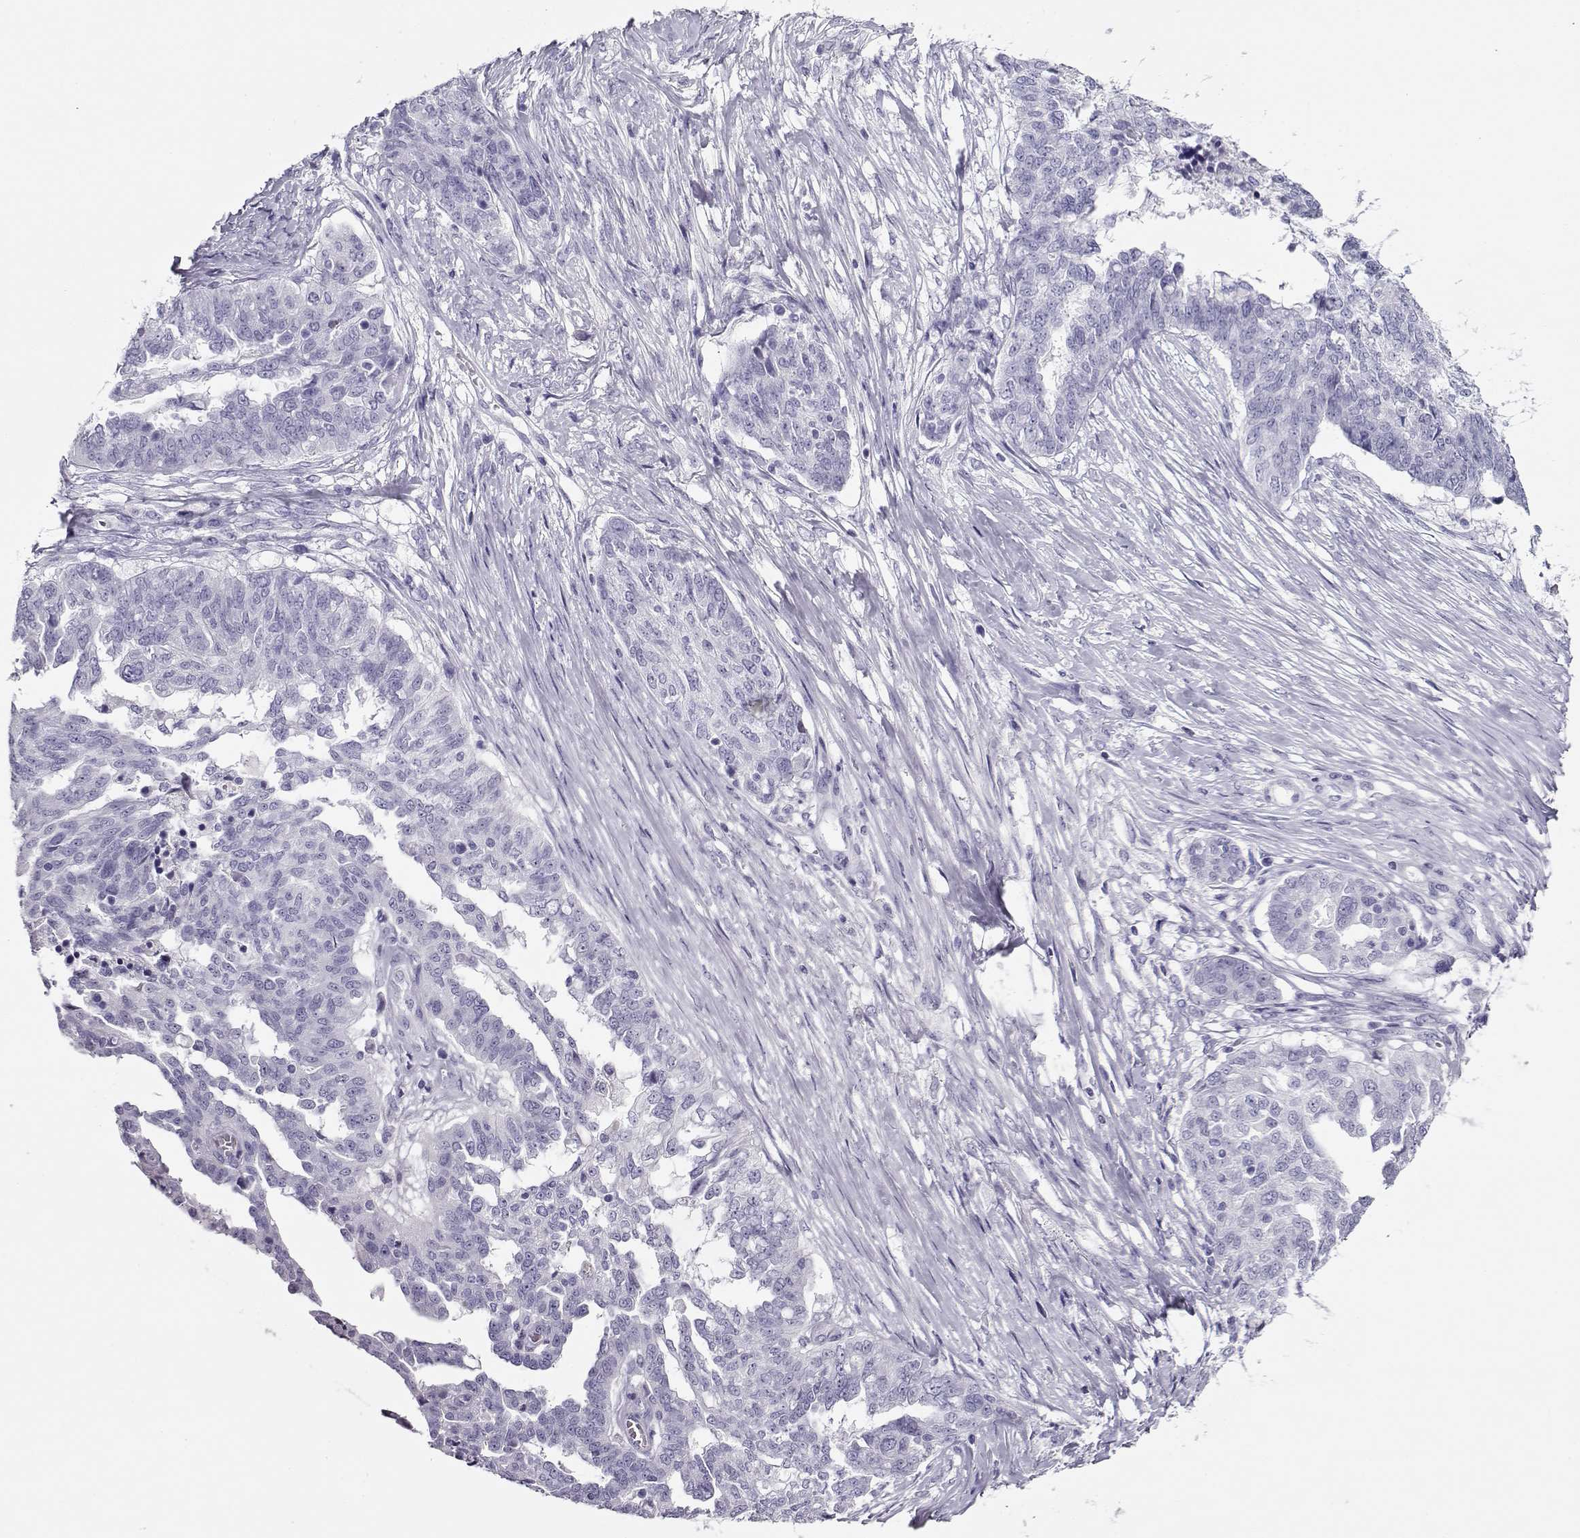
{"staining": {"intensity": "negative", "quantity": "none", "location": "none"}, "tissue": "ovarian cancer", "cell_type": "Tumor cells", "image_type": "cancer", "snomed": [{"axis": "morphology", "description": "Cystadenocarcinoma, serous, NOS"}, {"axis": "topography", "description": "Ovary"}], "caption": "An image of human ovarian cancer (serous cystadenocarcinoma) is negative for staining in tumor cells.", "gene": "CRX", "patient": {"sex": "female", "age": 67}}